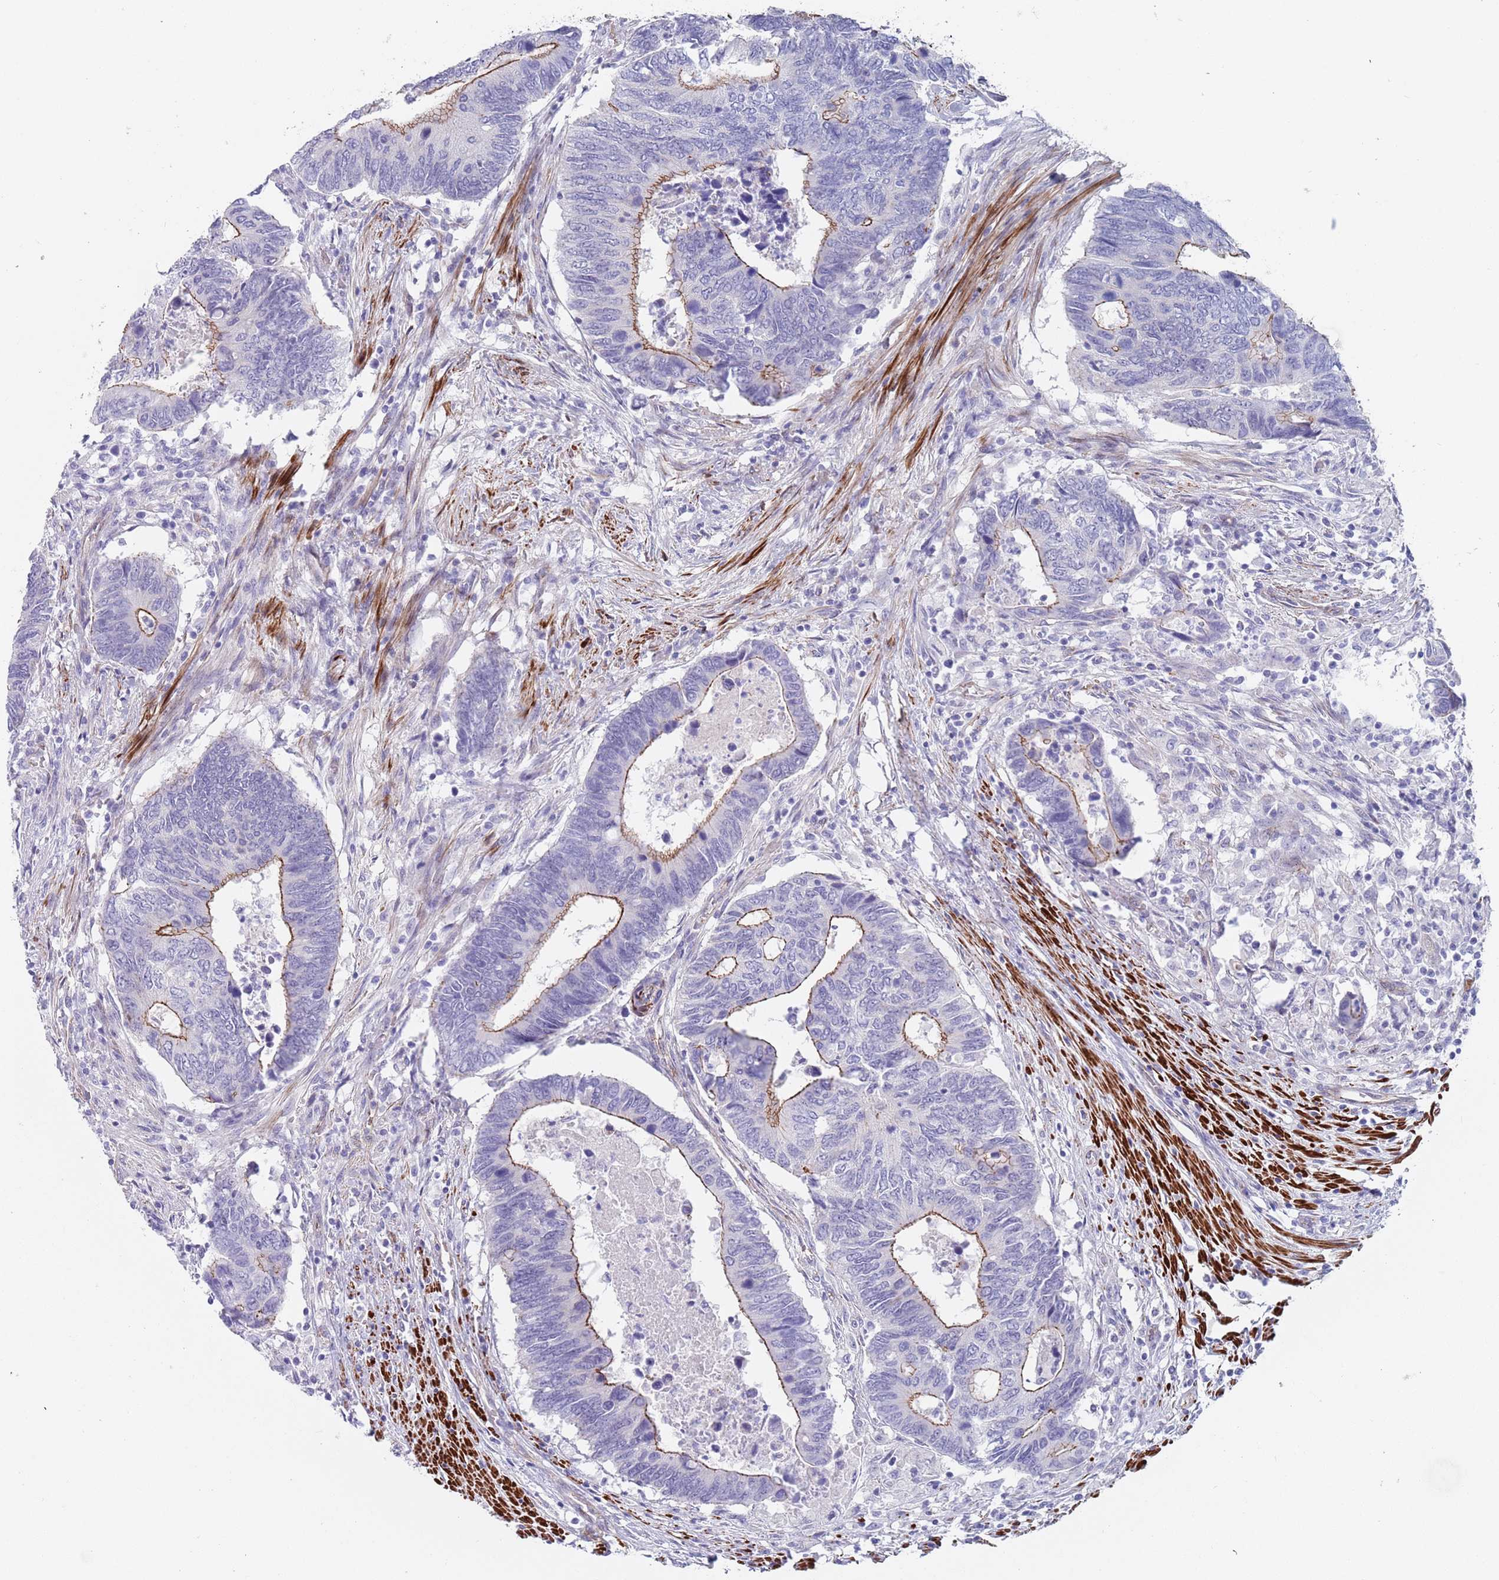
{"staining": {"intensity": "moderate", "quantity": "<25%", "location": "cytoplasmic/membranous"}, "tissue": "colorectal cancer", "cell_type": "Tumor cells", "image_type": "cancer", "snomed": [{"axis": "morphology", "description": "Adenocarcinoma, NOS"}, {"axis": "topography", "description": "Colon"}], "caption": "Immunohistochemical staining of human colorectal cancer (adenocarcinoma) exhibits low levels of moderate cytoplasmic/membranous staining in about <25% of tumor cells. Using DAB (brown) and hematoxylin (blue) stains, captured at high magnification using brightfield microscopy.", "gene": "OR5A2", "patient": {"sex": "male", "age": 87}}